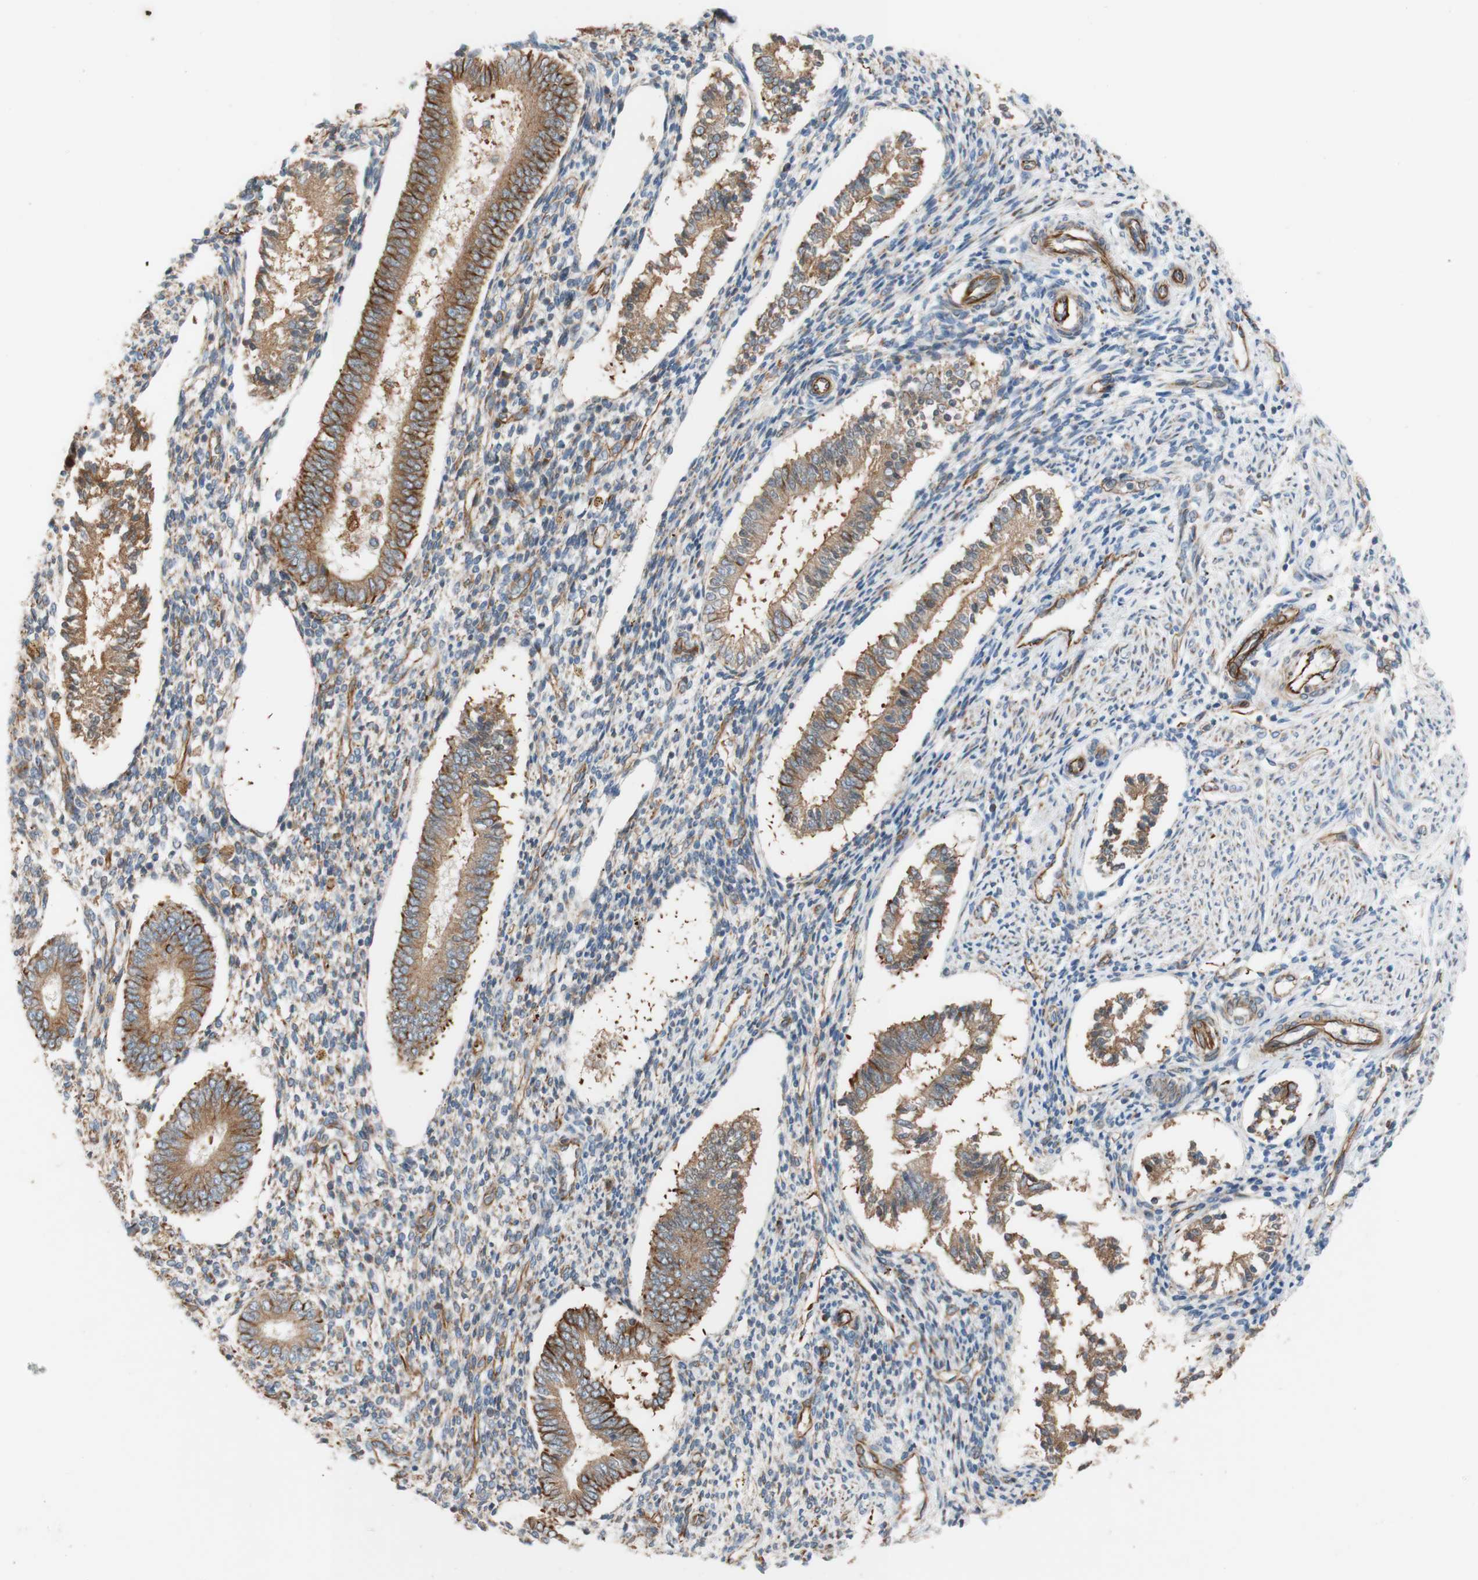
{"staining": {"intensity": "moderate", "quantity": ">75%", "location": "cytoplasmic/membranous"}, "tissue": "endometrium", "cell_type": "Cells in endometrial stroma", "image_type": "normal", "snomed": [{"axis": "morphology", "description": "Normal tissue, NOS"}, {"axis": "topography", "description": "Endometrium"}], "caption": "DAB (3,3'-diaminobenzidine) immunohistochemical staining of unremarkable endometrium shows moderate cytoplasmic/membranous protein staining in approximately >75% of cells in endometrial stroma. The staining was performed using DAB, with brown indicating positive protein expression. Nuclei are stained blue with hematoxylin.", "gene": "C1orf43", "patient": {"sex": "female", "age": 42}}